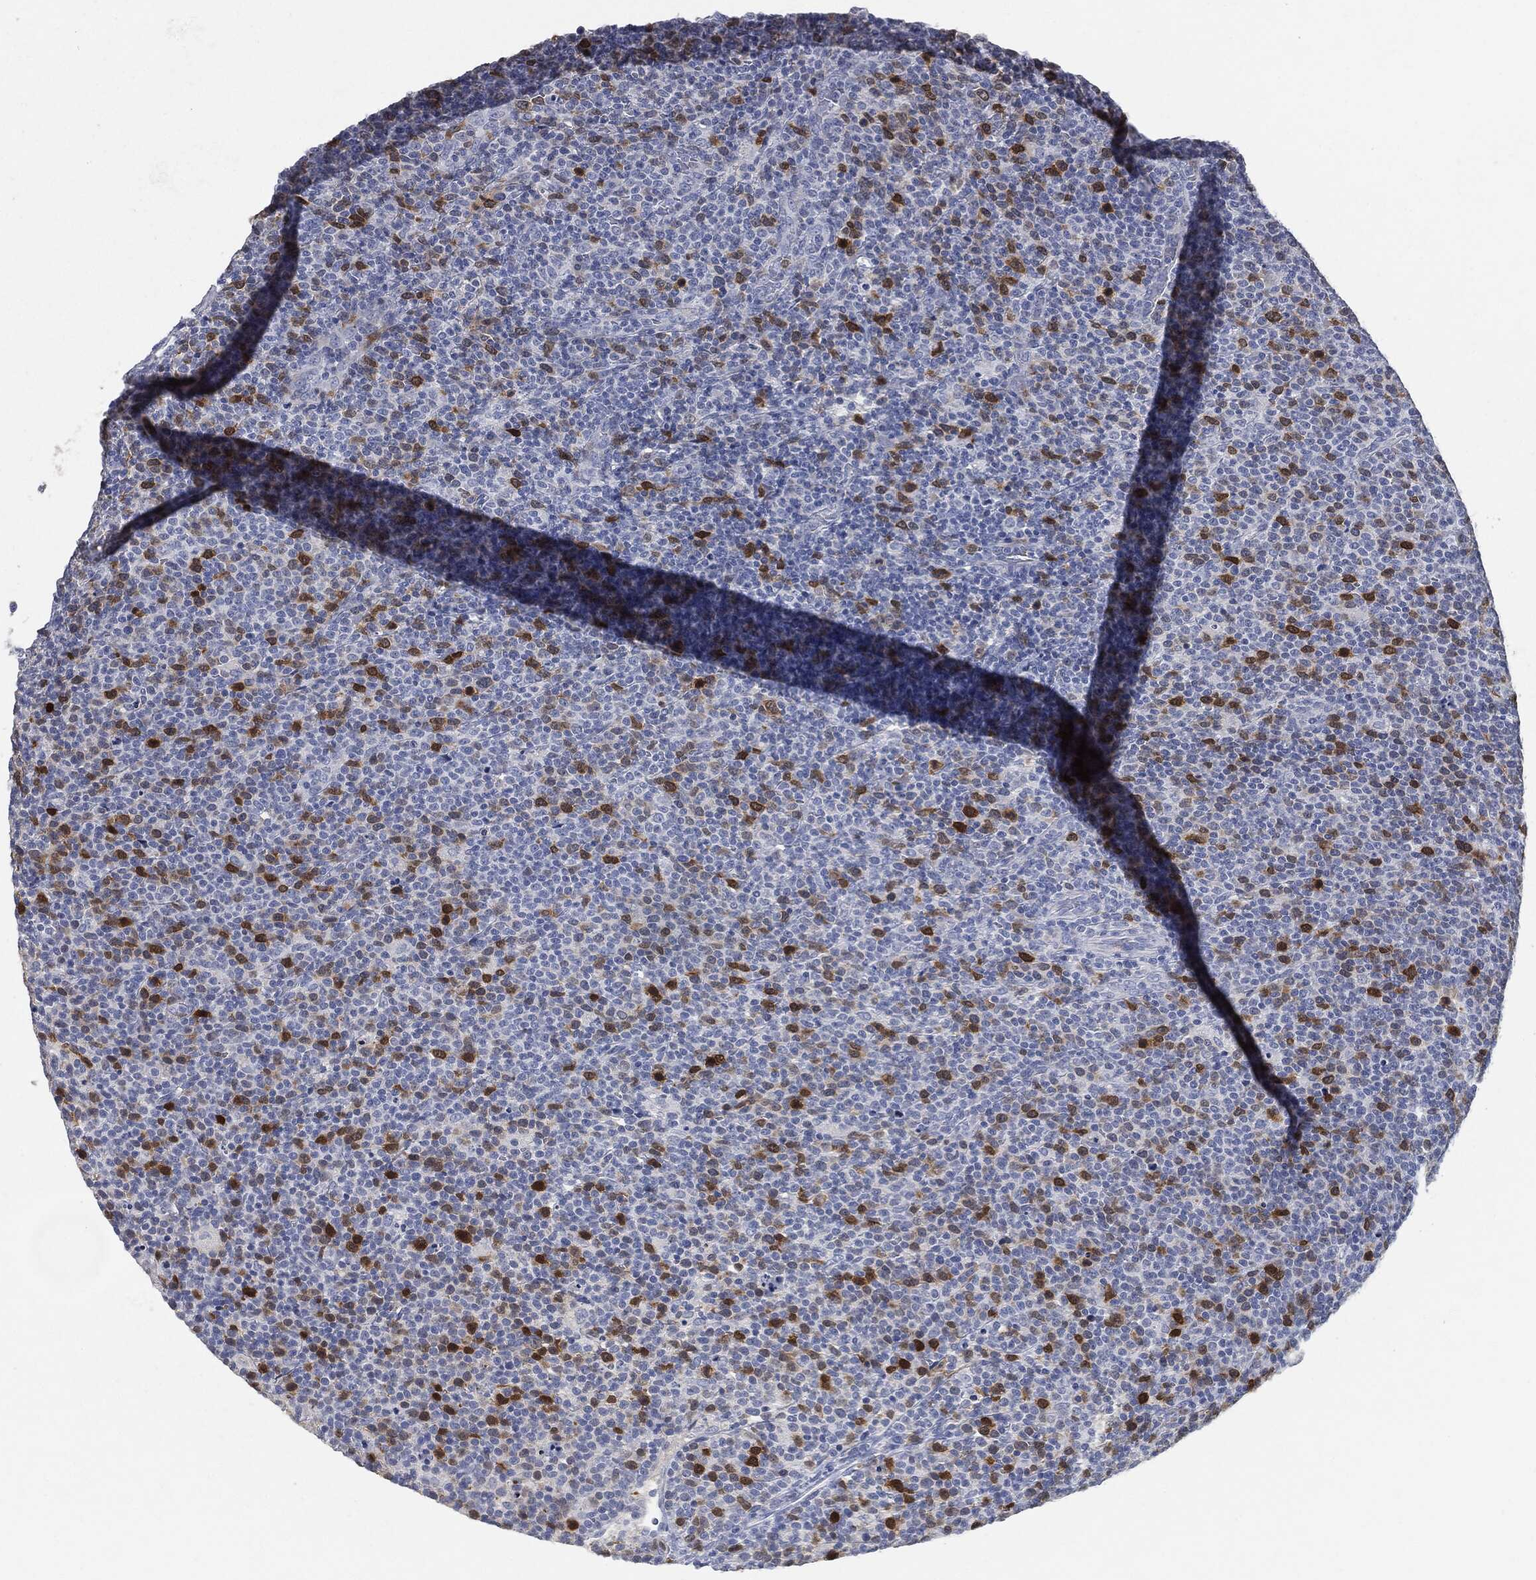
{"staining": {"intensity": "strong", "quantity": "<25%", "location": "cytoplasmic/membranous"}, "tissue": "lymphoma", "cell_type": "Tumor cells", "image_type": "cancer", "snomed": [{"axis": "morphology", "description": "Malignant lymphoma, non-Hodgkin's type, High grade"}, {"axis": "topography", "description": "Lymph node"}], "caption": "A brown stain highlights strong cytoplasmic/membranous staining of a protein in human malignant lymphoma, non-Hodgkin's type (high-grade) tumor cells.", "gene": "UBE2C", "patient": {"sex": "male", "age": 61}}